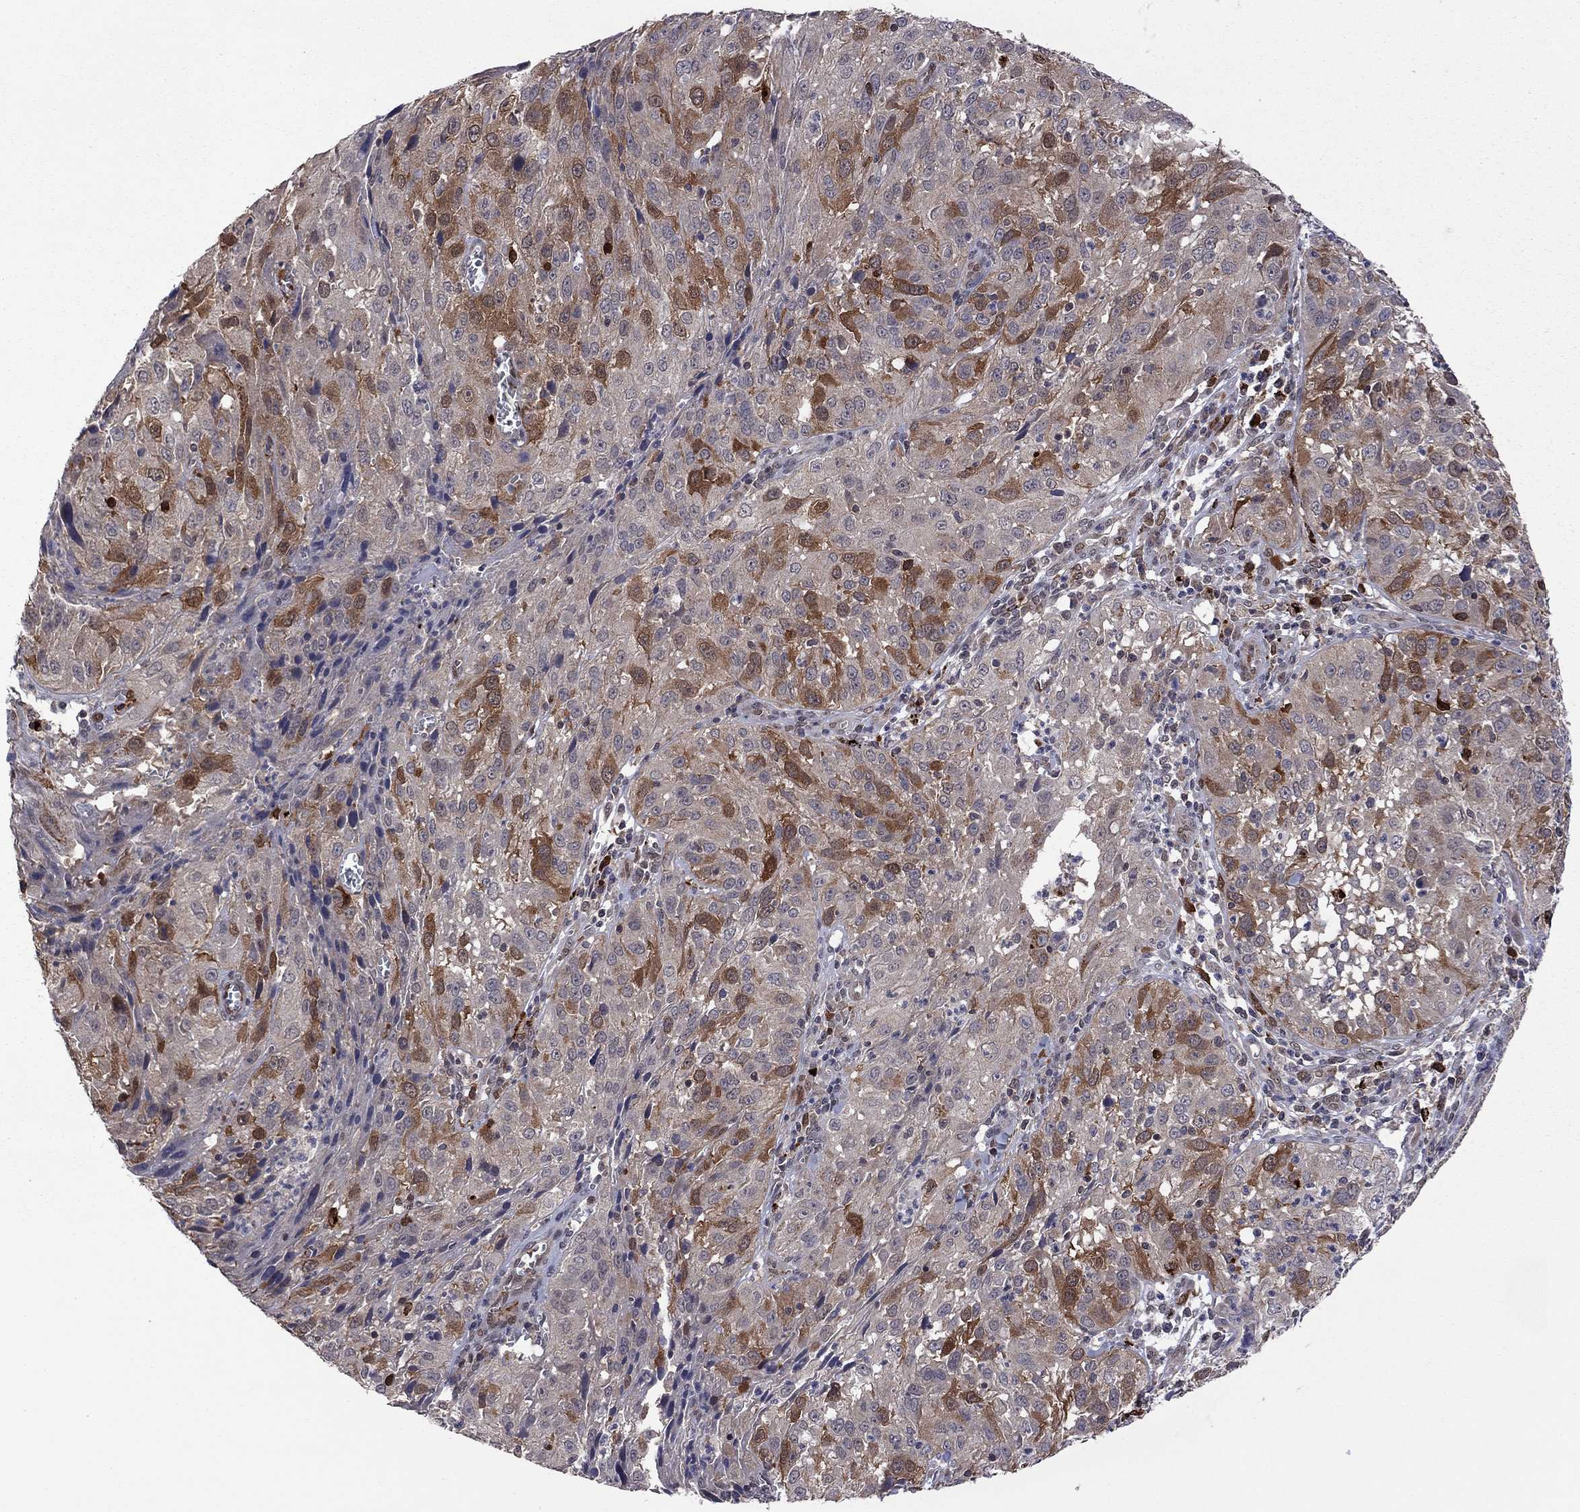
{"staining": {"intensity": "strong", "quantity": "<25%", "location": "cytoplasmic/membranous"}, "tissue": "cervical cancer", "cell_type": "Tumor cells", "image_type": "cancer", "snomed": [{"axis": "morphology", "description": "Squamous cell carcinoma, NOS"}, {"axis": "topography", "description": "Cervix"}], "caption": "Tumor cells demonstrate medium levels of strong cytoplasmic/membranous staining in approximately <25% of cells in human squamous cell carcinoma (cervical). The protein of interest is shown in brown color, while the nuclei are stained blue.", "gene": "GPAA1", "patient": {"sex": "female", "age": 32}}